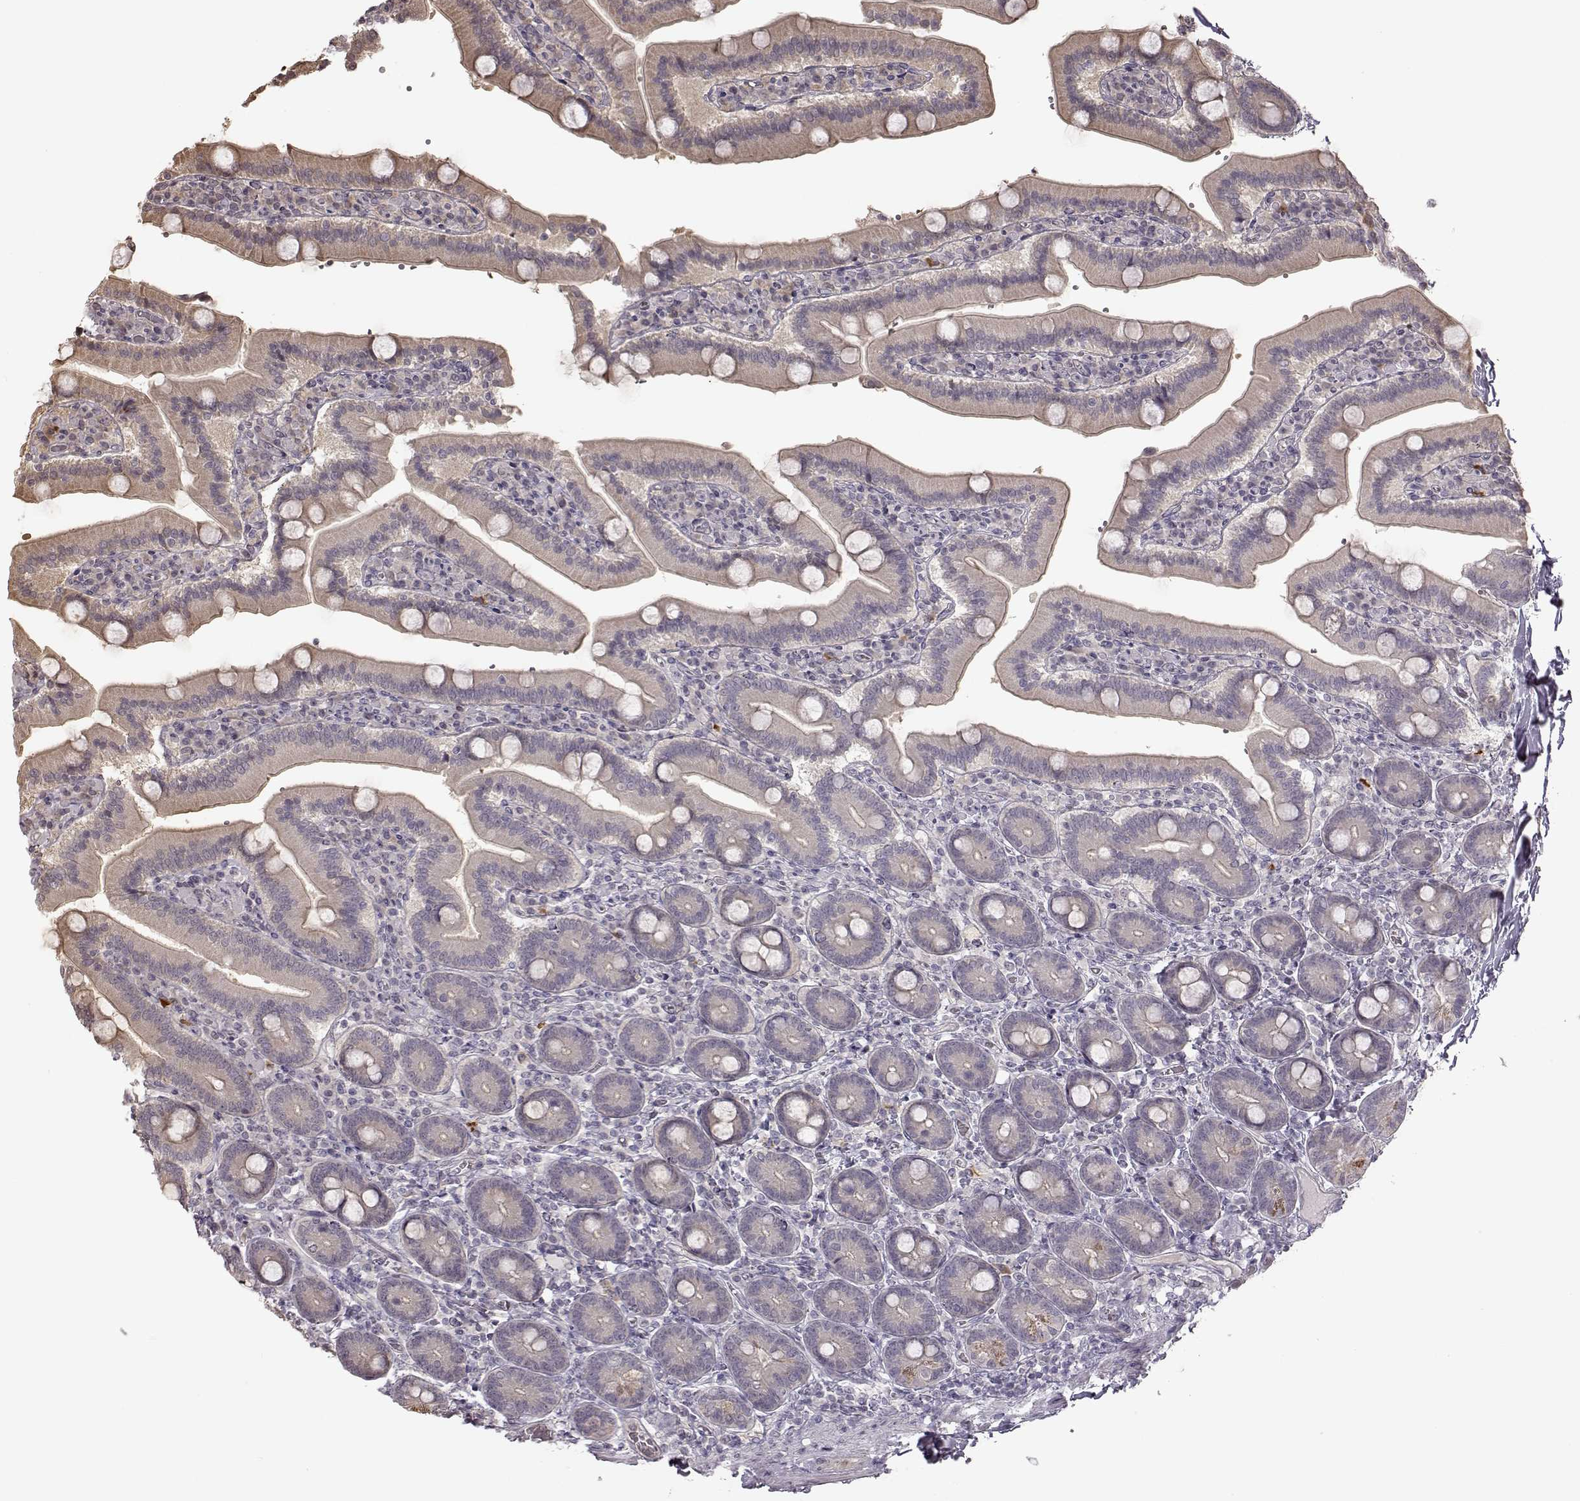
{"staining": {"intensity": "weak", "quantity": "25%-75%", "location": "cytoplasmic/membranous"}, "tissue": "duodenum", "cell_type": "Glandular cells", "image_type": "normal", "snomed": [{"axis": "morphology", "description": "Normal tissue, NOS"}, {"axis": "topography", "description": "Duodenum"}], "caption": "Approximately 25%-75% of glandular cells in unremarkable duodenum show weak cytoplasmic/membranous protein expression as visualized by brown immunohistochemical staining.", "gene": "CRB1", "patient": {"sex": "female", "age": 62}}